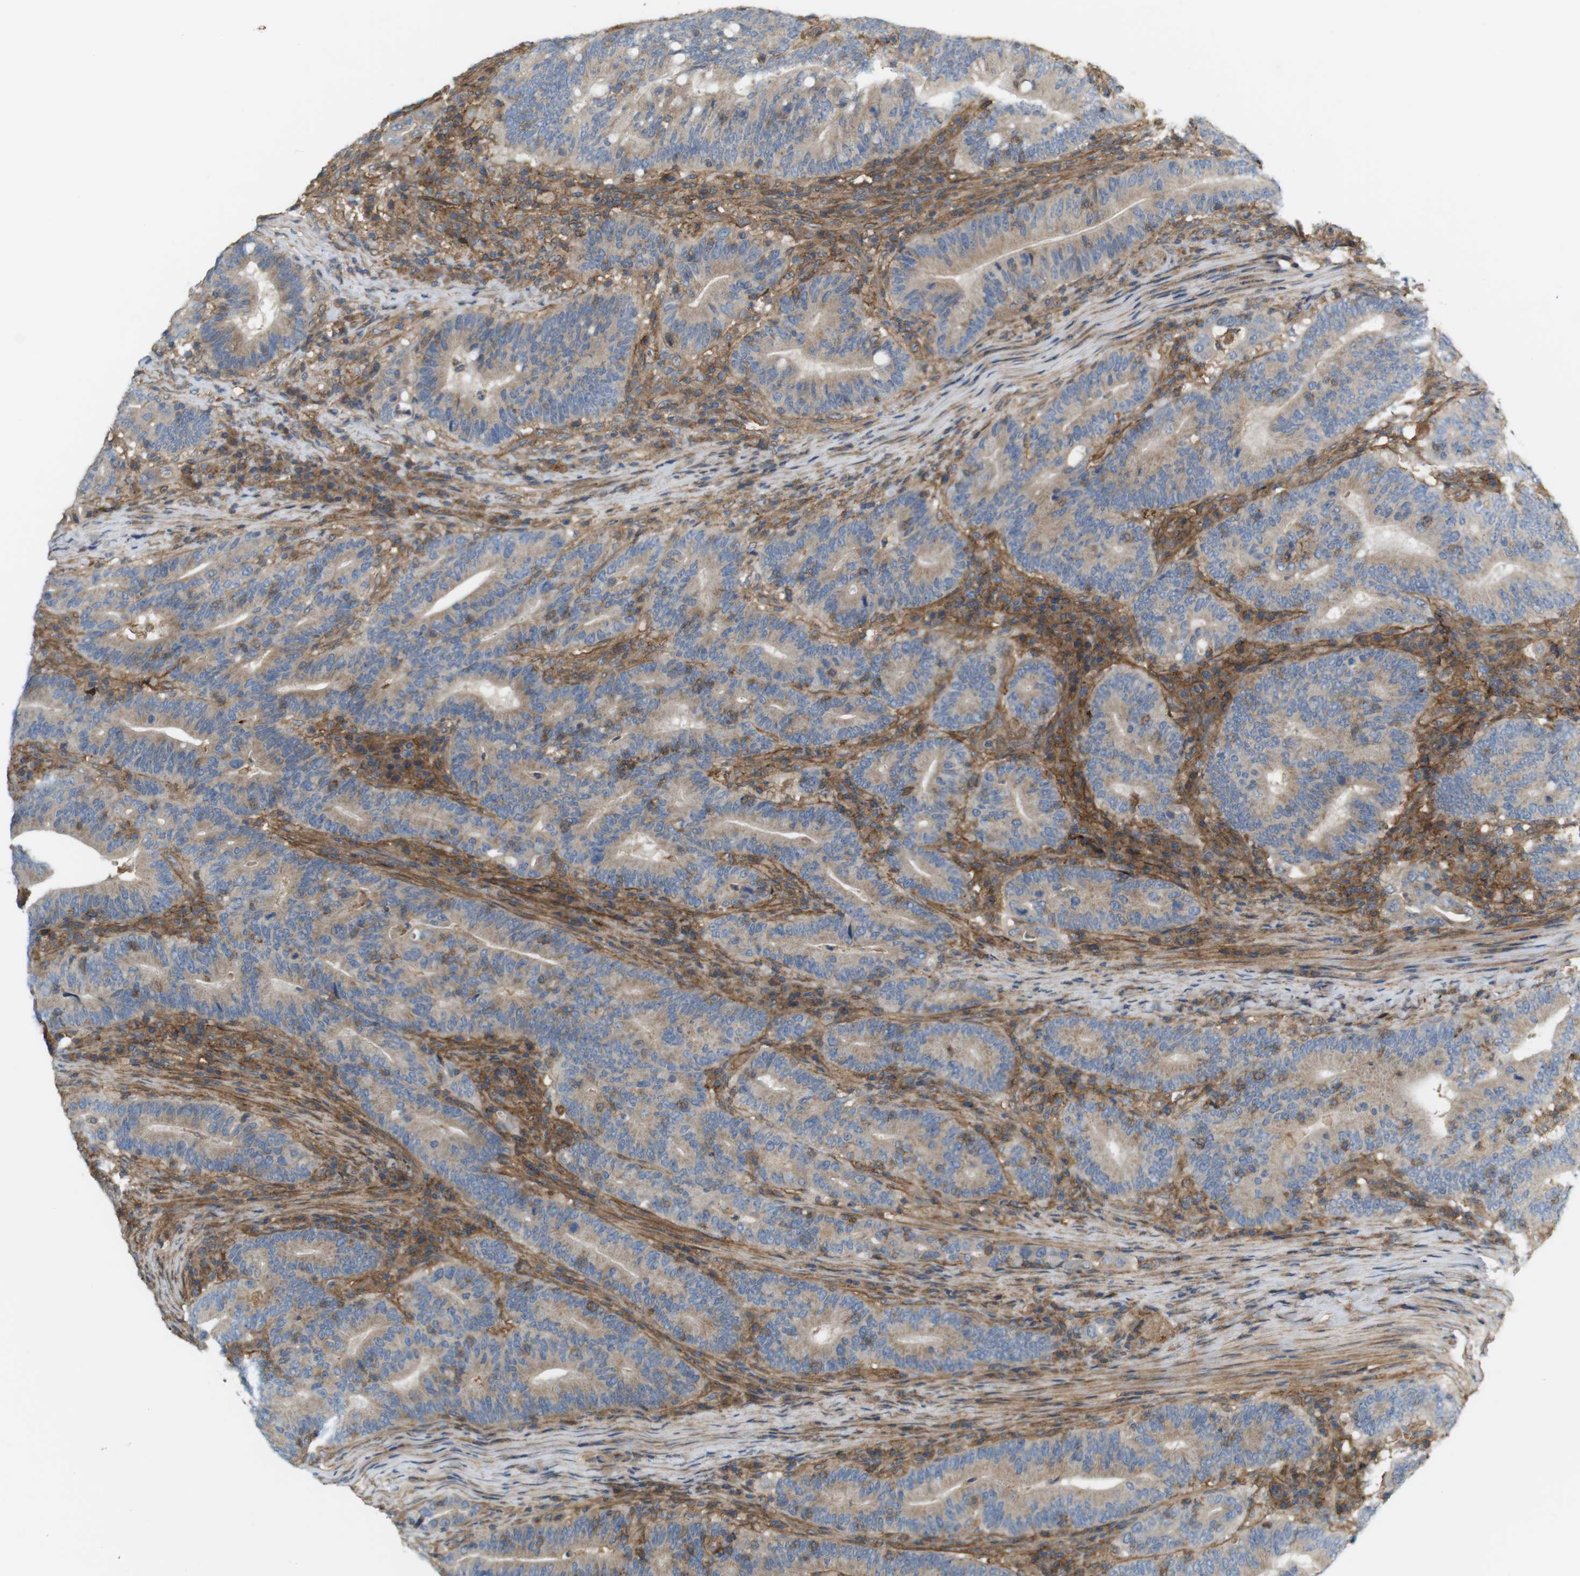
{"staining": {"intensity": "moderate", "quantity": ">75%", "location": "cytoplasmic/membranous"}, "tissue": "colorectal cancer", "cell_type": "Tumor cells", "image_type": "cancer", "snomed": [{"axis": "morphology", "description": "Normal tissue, NOS"}, {"axis": "morphology", "description": "Adenocarcinoma, NOS"}, {"axis": "topography", "description": "Colon"}], "caption": "This histopathology image demonstrates IHC staining of adenocarcinoma (colorectal), with medium moderate cytoplasmic/membranous staining in approximately >75% of tumor cells.", "gene": "DDAH2", "patient": {"sex": "female", "age": 66}}